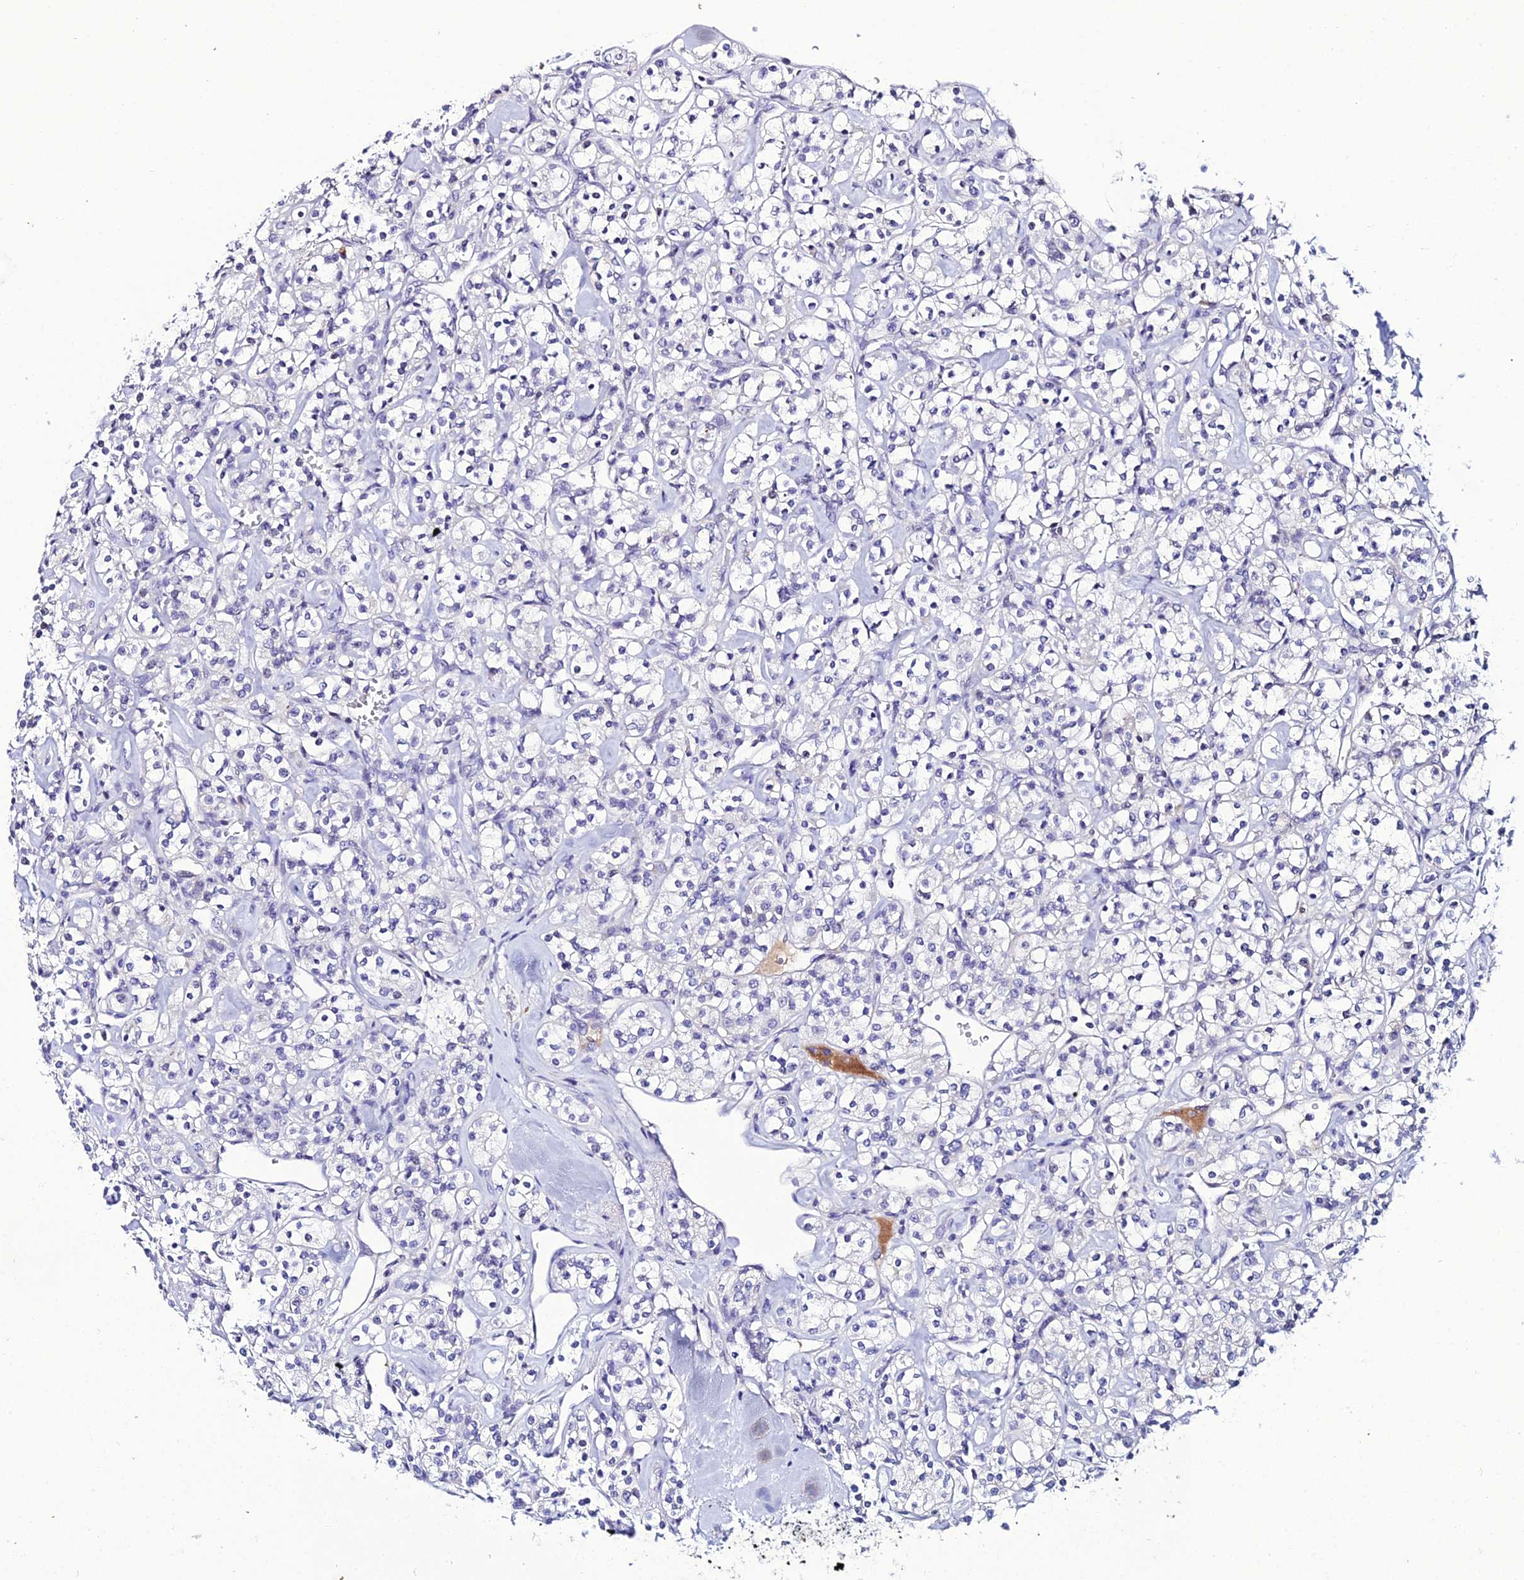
{"staining": {"intensity": "negative", "quantity": "none", "location": "none"}, "tissue": "renal cancer", "cell_type": "Tumor cells", "image_type": "cancer", "snomed": [{"axis": "morphology", "description": "Adenocarcinoma, NOS"}, {"axis": "topography", "description": "Kidney"}], "caption": "DAB immunohistochemical staining of renal adenocarcinoma exhibits no significant expression in tumor cells. (DAB IHC with hematoxylin counter stain).", "gene": "DEFB132", "patient": {"sex": "male", "age": 77}}